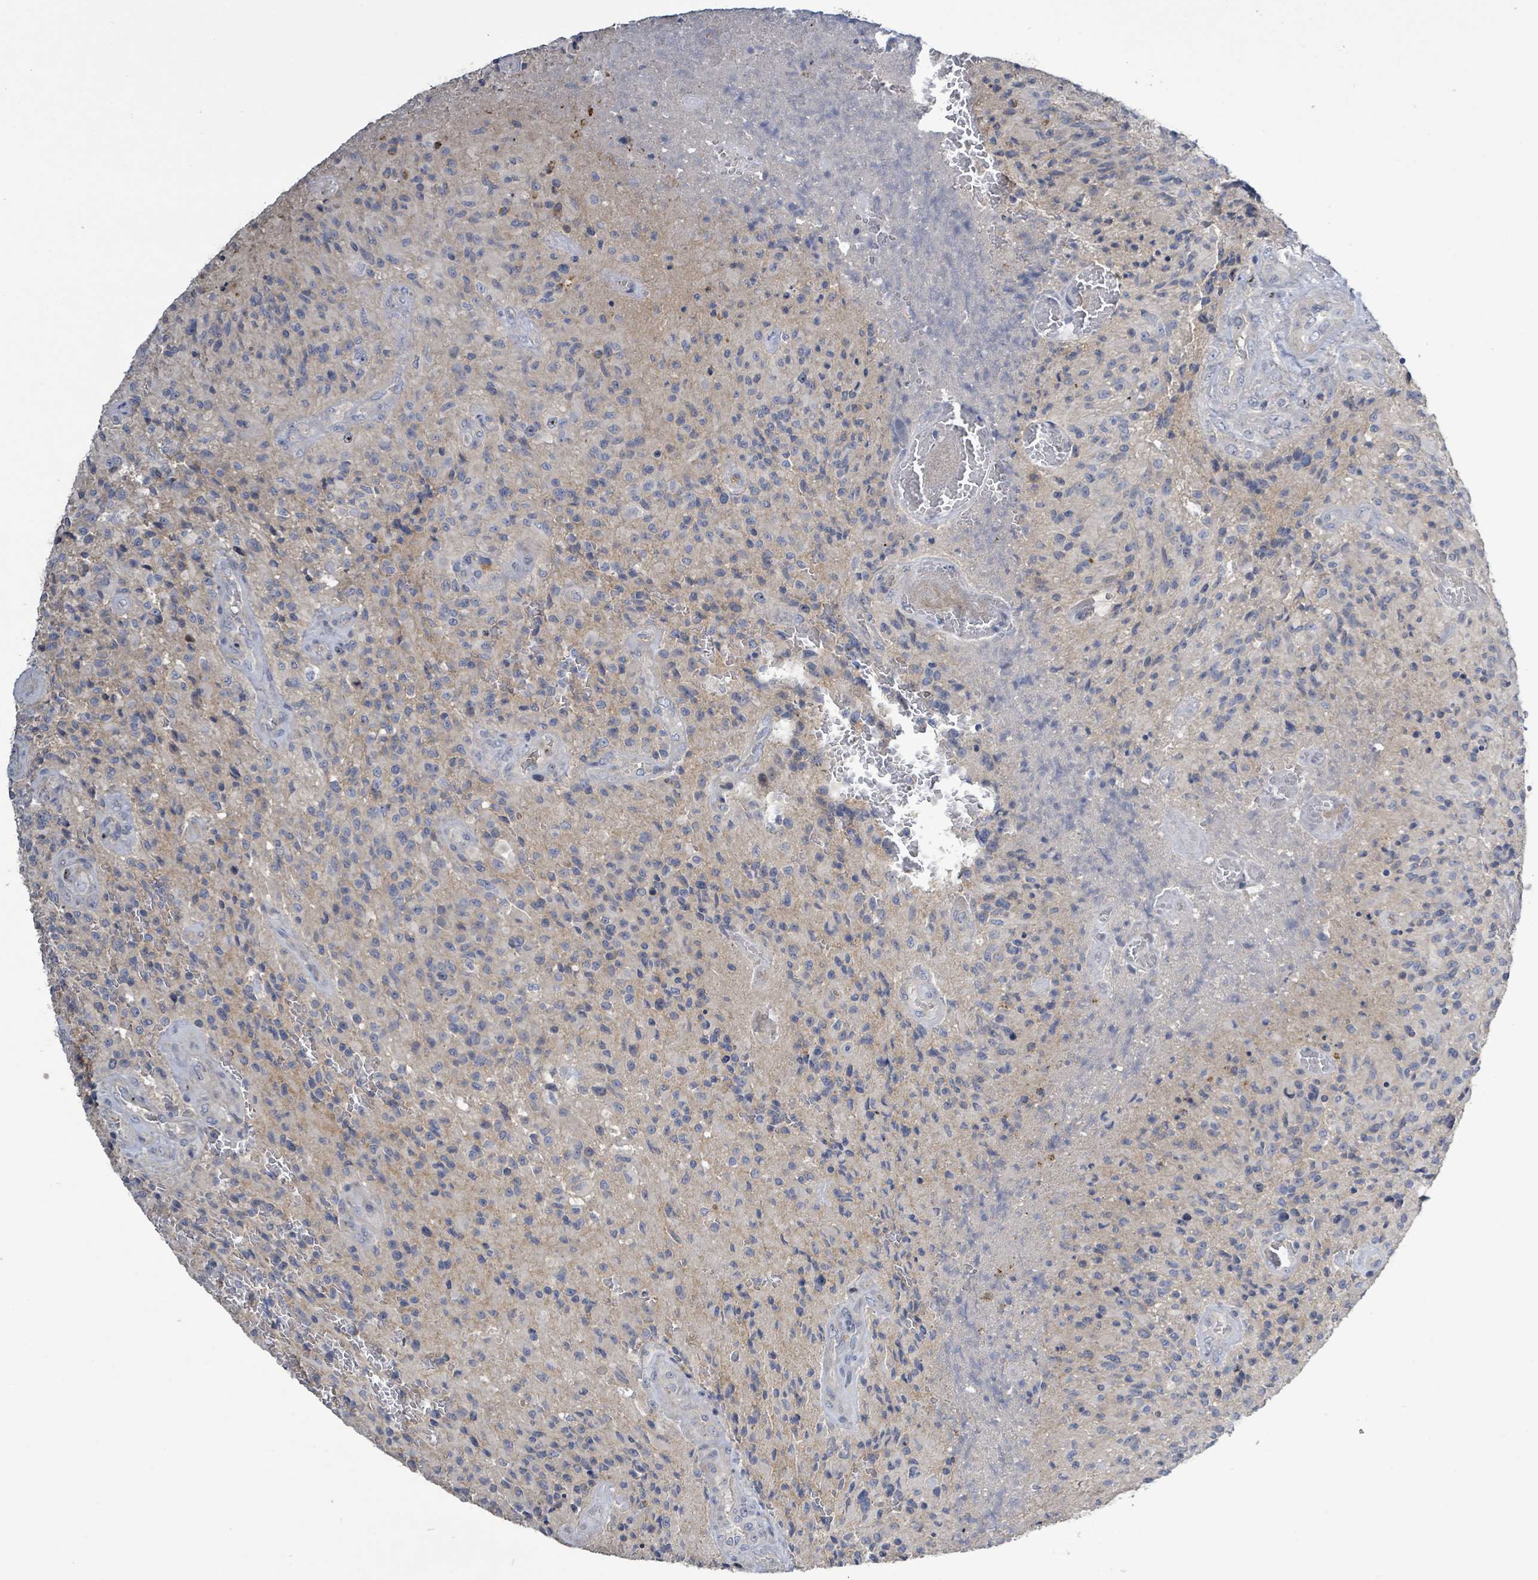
{"staining": {"intensity": "negative", "quantity": "none", "location": "none"}, "tissue": "glioma", "cell_type": "Tumor cells", "image_type": "cancer", "snomed": [{"axis": "morphology", "description": "Normal tissue, NOS"}, {"axis": "morphology", "description": "Glioma, malignant, High grade"}, {"axis": "topography", "description": "Cerebral cortex"}], "caption": "IHC micrograph of malignant glioma (high-grade) stained for a protein (brown), which demonstrates no staining in tumor cells.", "gene": "KRAS", "patient": {"sex": "male", "age": 56}}